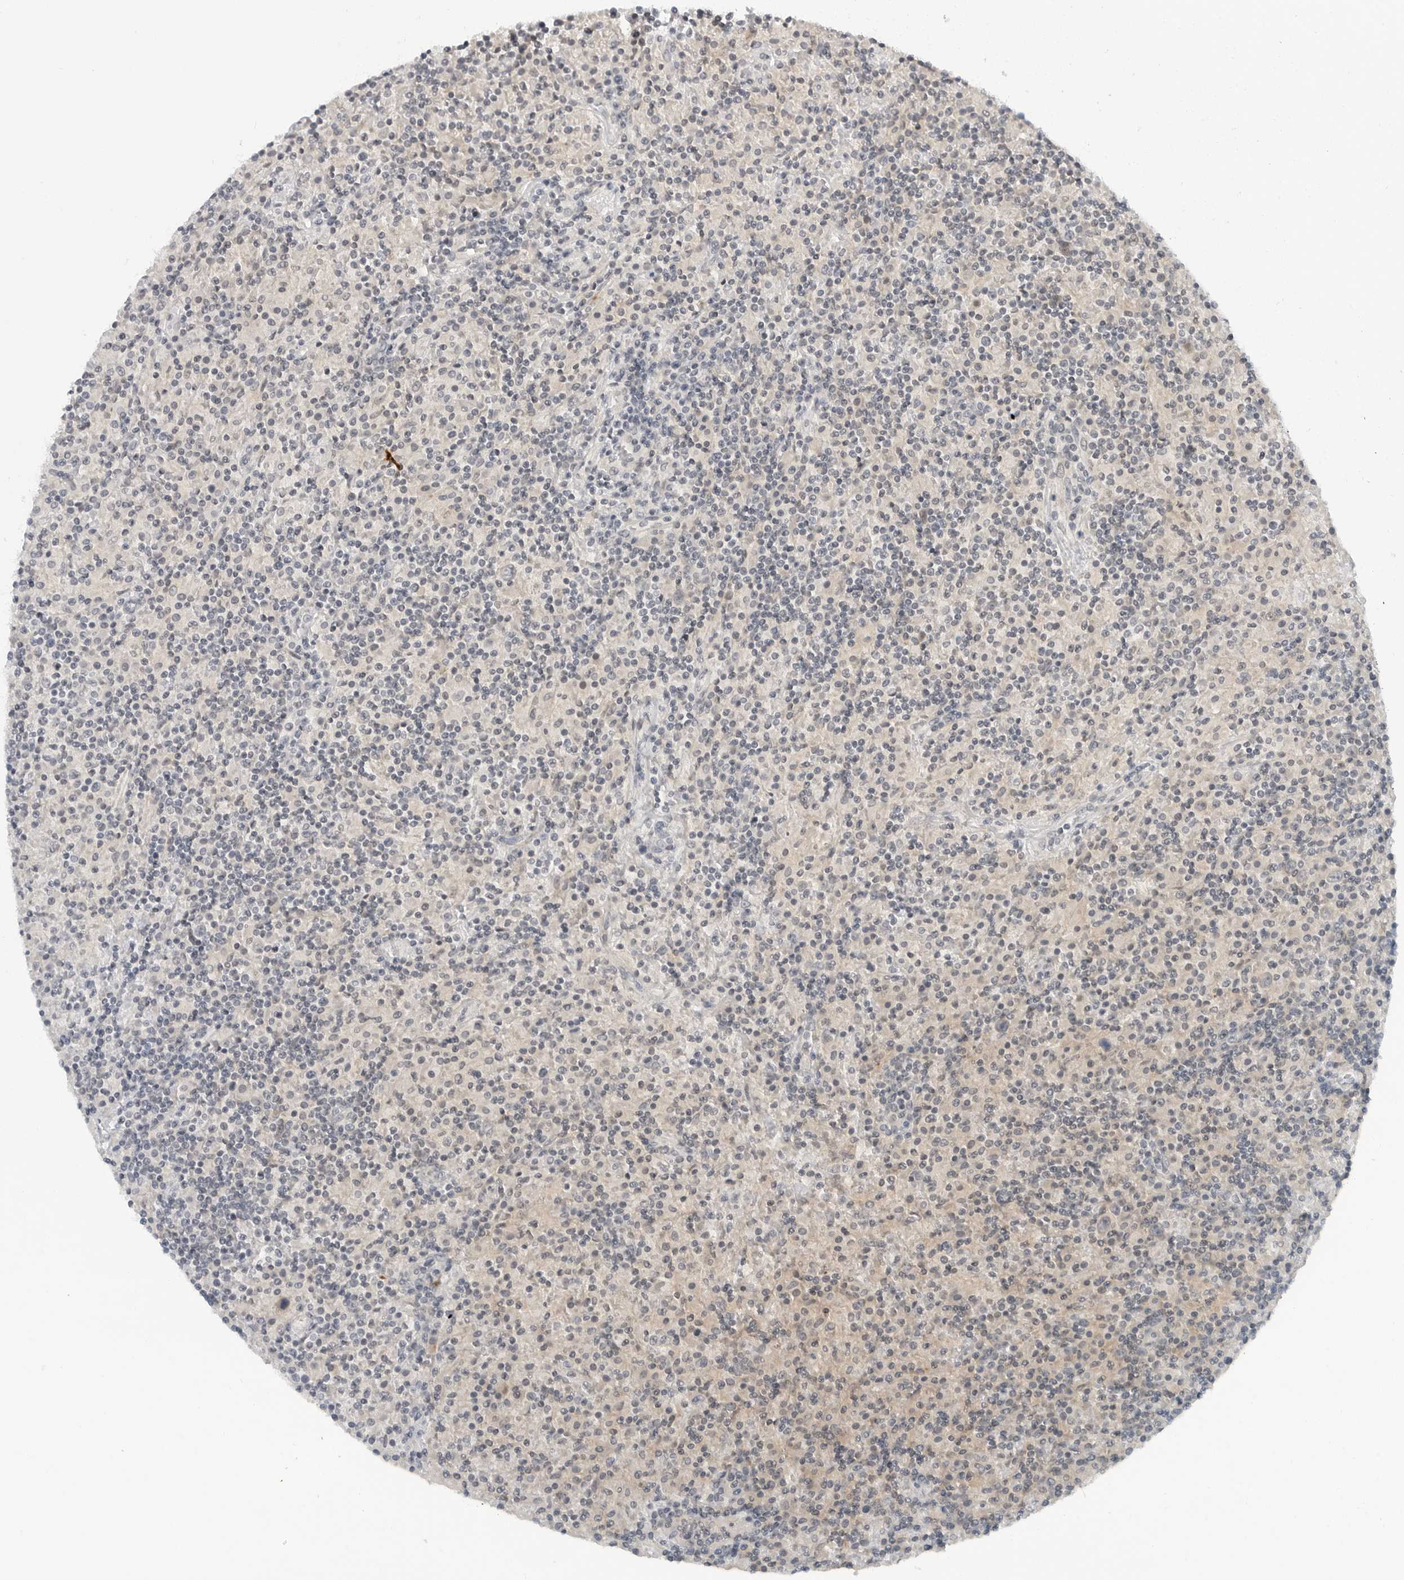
{"staining": {"intensity": "negative", "quantity": "none", "location": "none"}, "tissue": "lymphoma", "cell_type": "Tumor cells", "image_type": "cancer", "snomed": [{"axis": "morphology", "description": "Hodgkin's disease, NOS"}, {"axis": "topography", "description": "Lymph node"}], "caption": "Immunohistochemistry of human Hodgkin's disease displays no positivity in tumor cells. (DAB (3,3'-diaminobenzidine) immunohistochemistry with hematoxylin counter stain).", "gene": "STXBP3", "patient": {"sex": "male", "age": 70}}